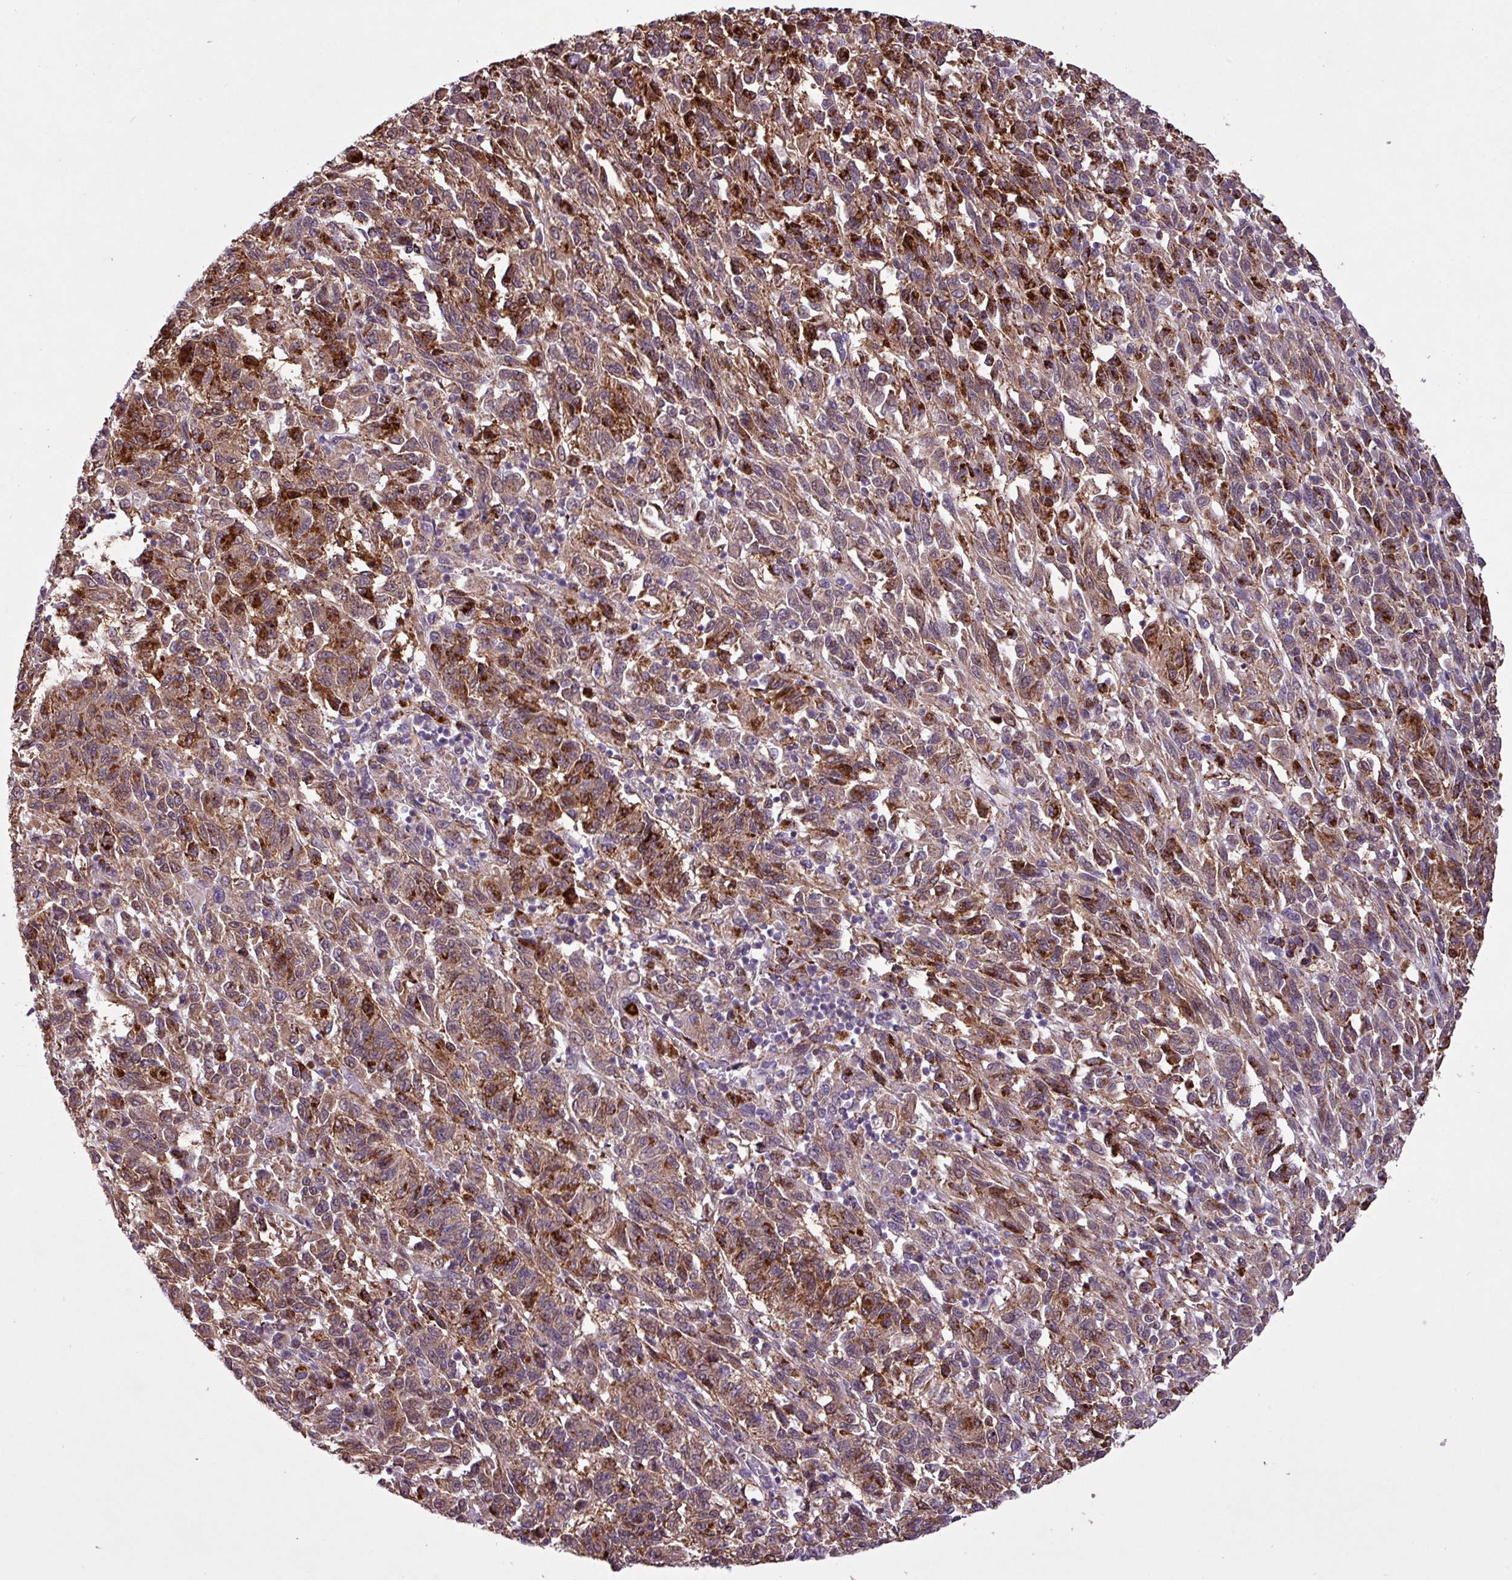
{"staining": {"intensity": "moderate", "quantity": ">75%", "location": "cytoplasmic/membranous"}, "tissue": "melanoma", "cell_type": "Tumor cells", "image_type": "cancer", "snomed": [{"axis": "morphology", "description": "Malignant melanoma, Metastatic site"}, {"axis": "topography", "description": "Lung"}], "caption": "The image reveals immunohistochemical staining of malignant melanoma (metastatic site). There is moderate cytoplasmic/membranous expression is present in approximately >75% of tumor cells.", "gene": "RPP25L", "patient": {"sex": "male", "age": 64}}